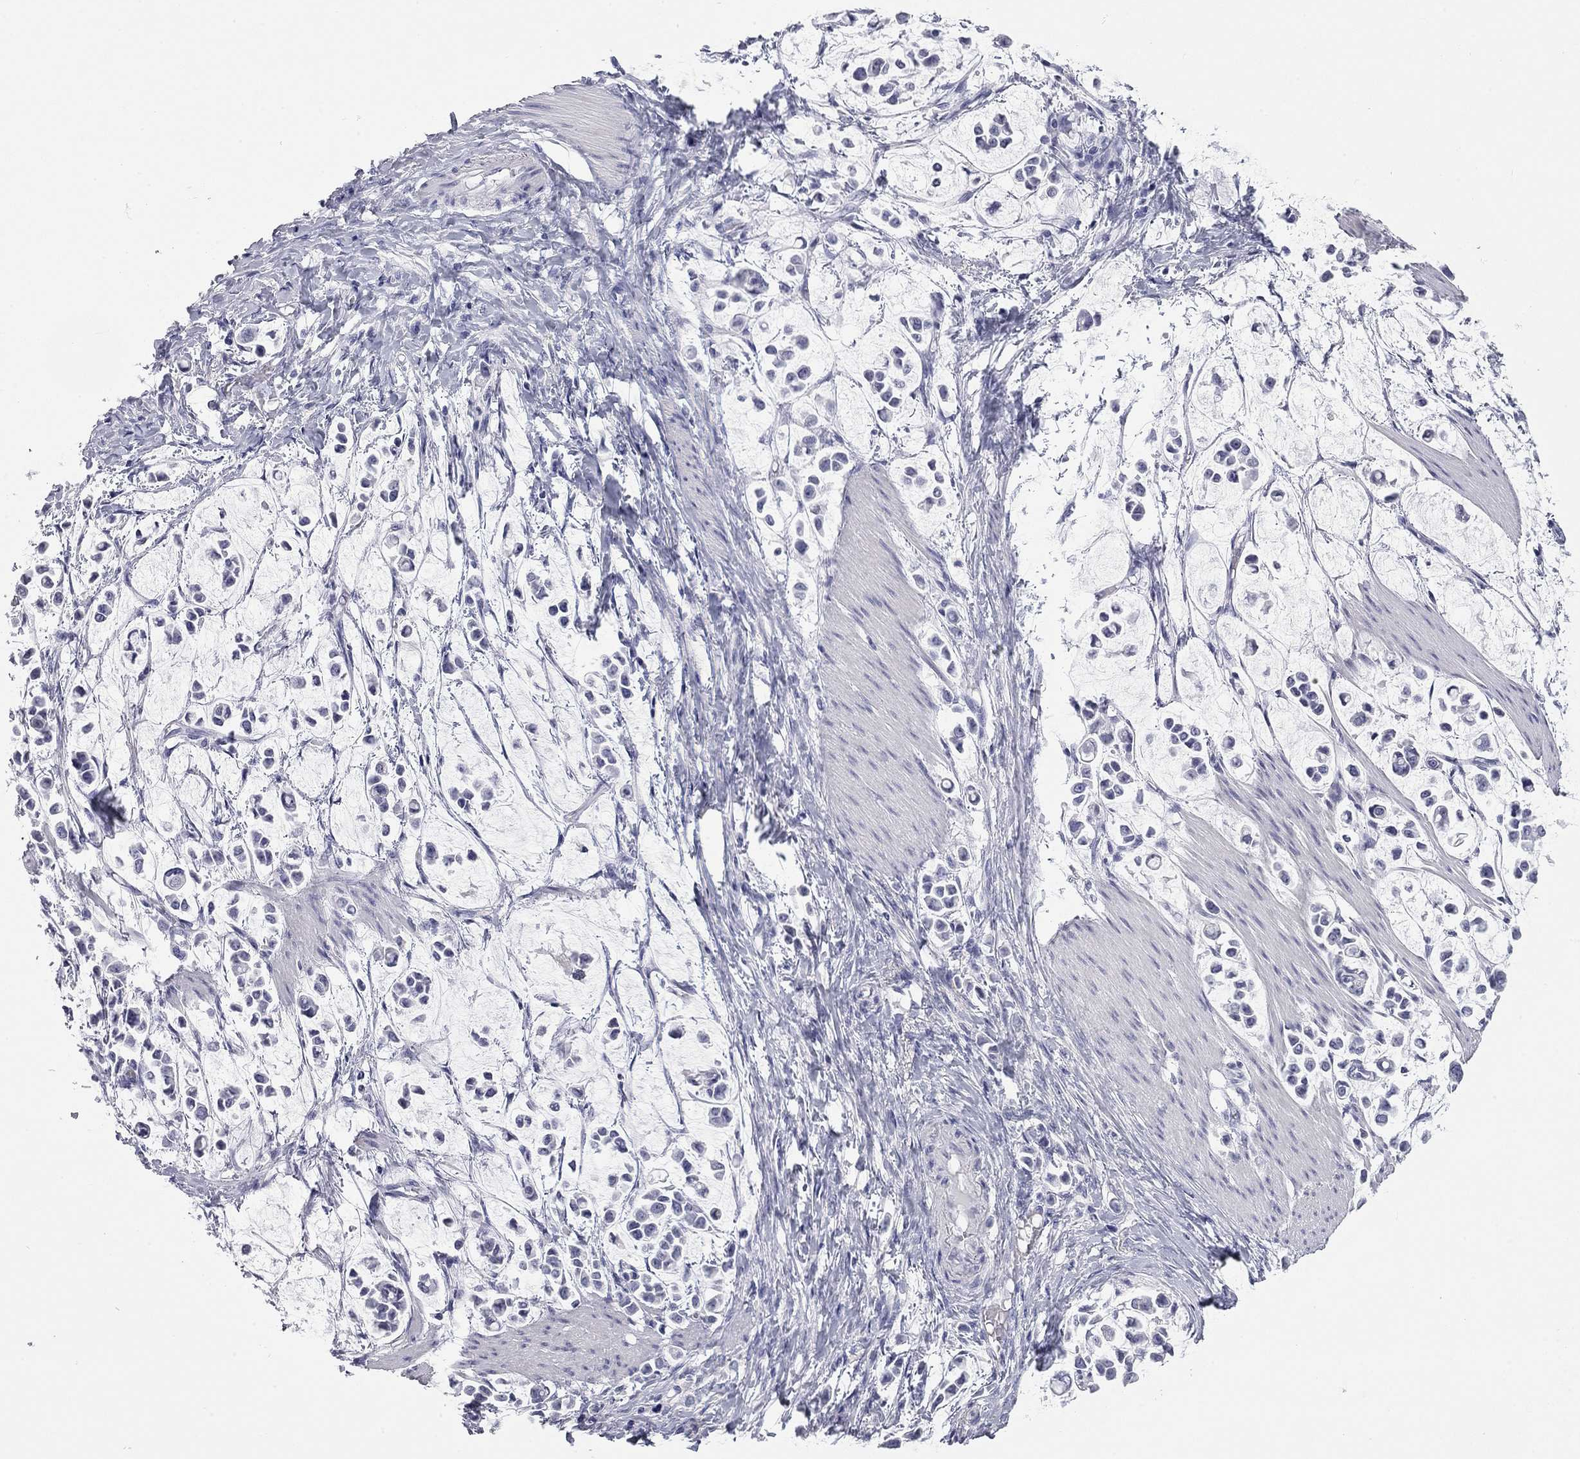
{"staining": {"intensity": "negative", "quantity": "none", "location": "none"}, "tissue": "stomach cancer", "cell_type": "Tumor cells", "image_type": "cancer", "snomed": [{"axis": "morphology", "description": "Adenocarcinoma, NOS"}, {"axis": "topography", "description": "Stomach"}], "caption": "The image exhibits no significant expression in tumor cells of stomach cancer. Nuclei are stained in blue.", "gene": "AK8", "patient": {"sex": "male", "age": 82}}